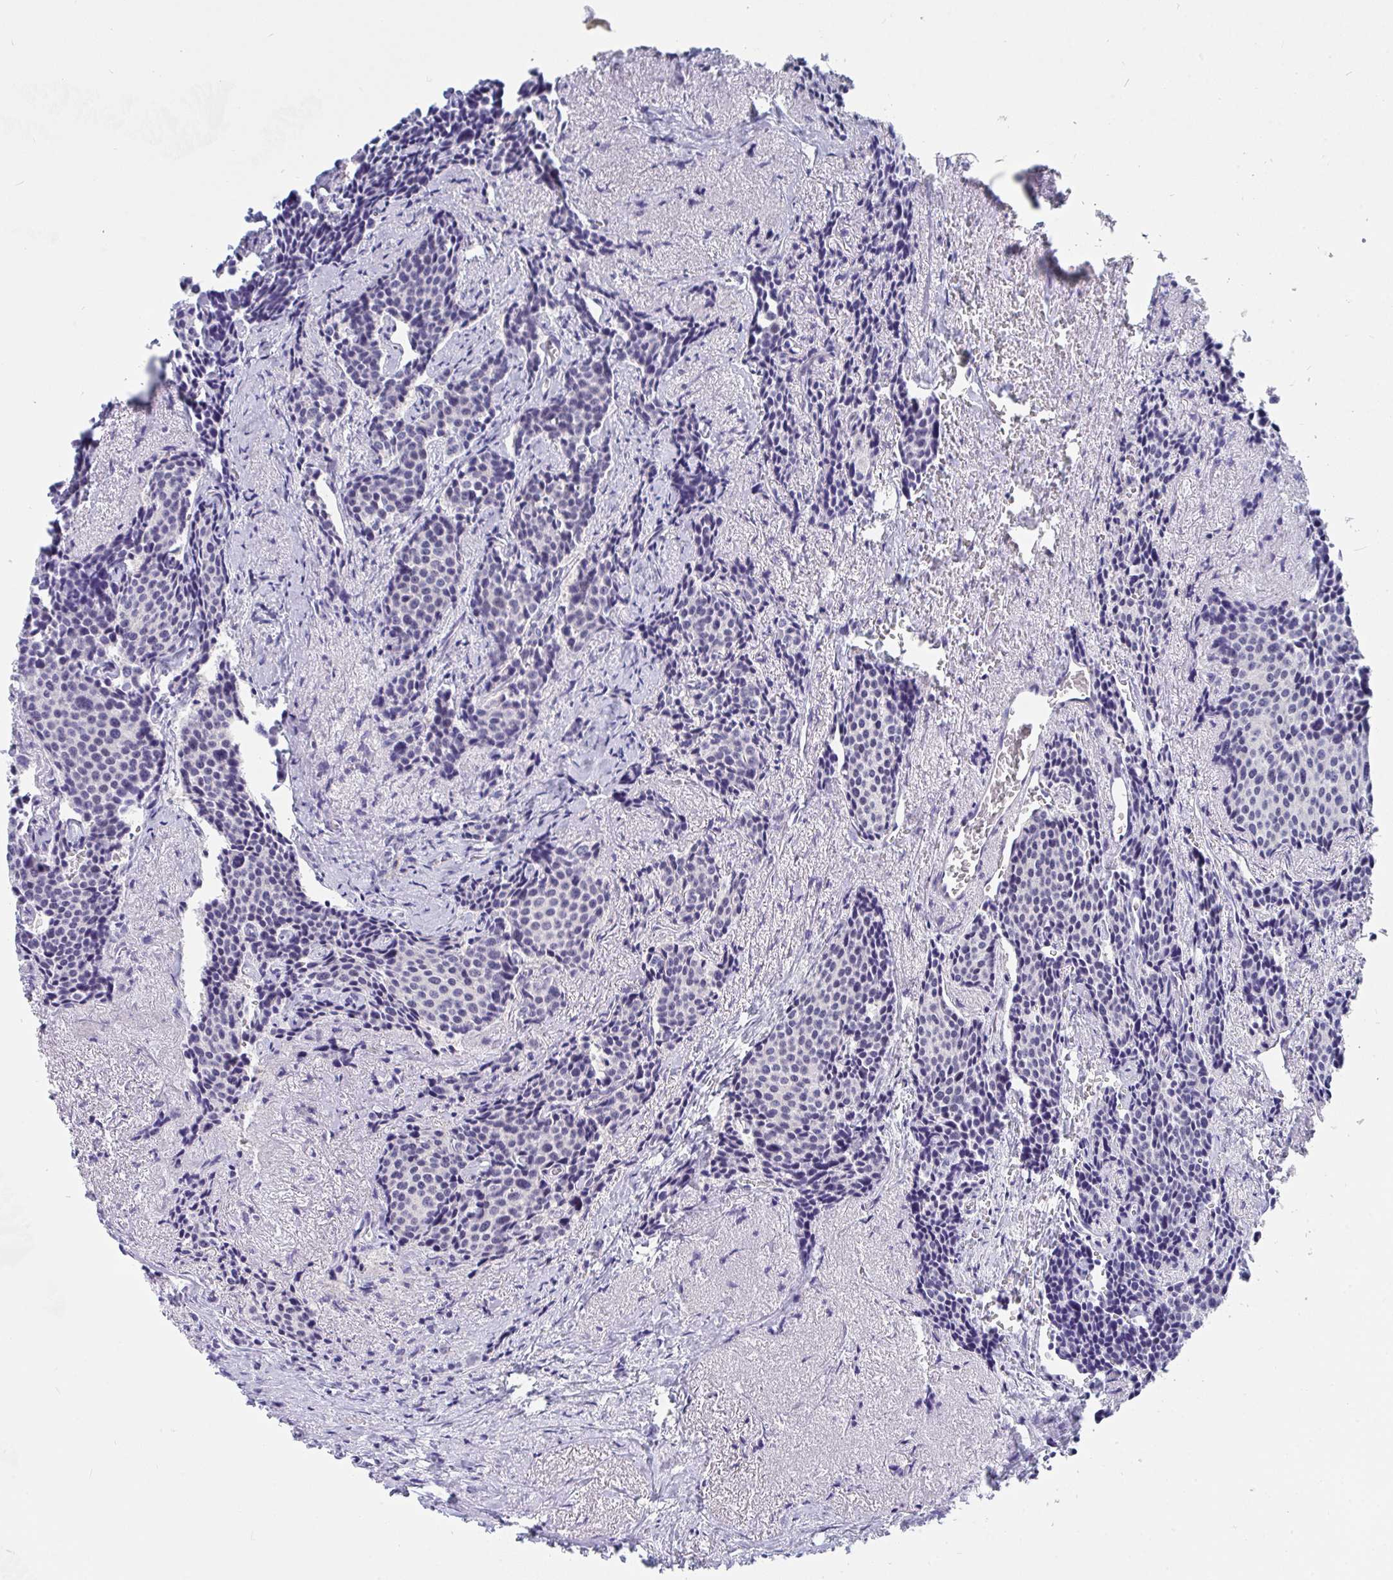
{"staining": {"intensity": "negative", "quantity": "none", "location": "none"}, "tissue": "carcinoid", "cell_type": "Tumor cells", "image_type": "cancer", "snomed": [{"axis": "morphology", "description": "Carcinoid, malignant, NOS"}, {"axis": "topography", "description": "Small intestine"}], "caption": "DAB (3,3'-diaminobenzidine) immunohistochemical staining of human carcinoid shows no significant expression in tumor cells.", "gene": "DAOA", "patient": {"sex": "male", "age": 73}}